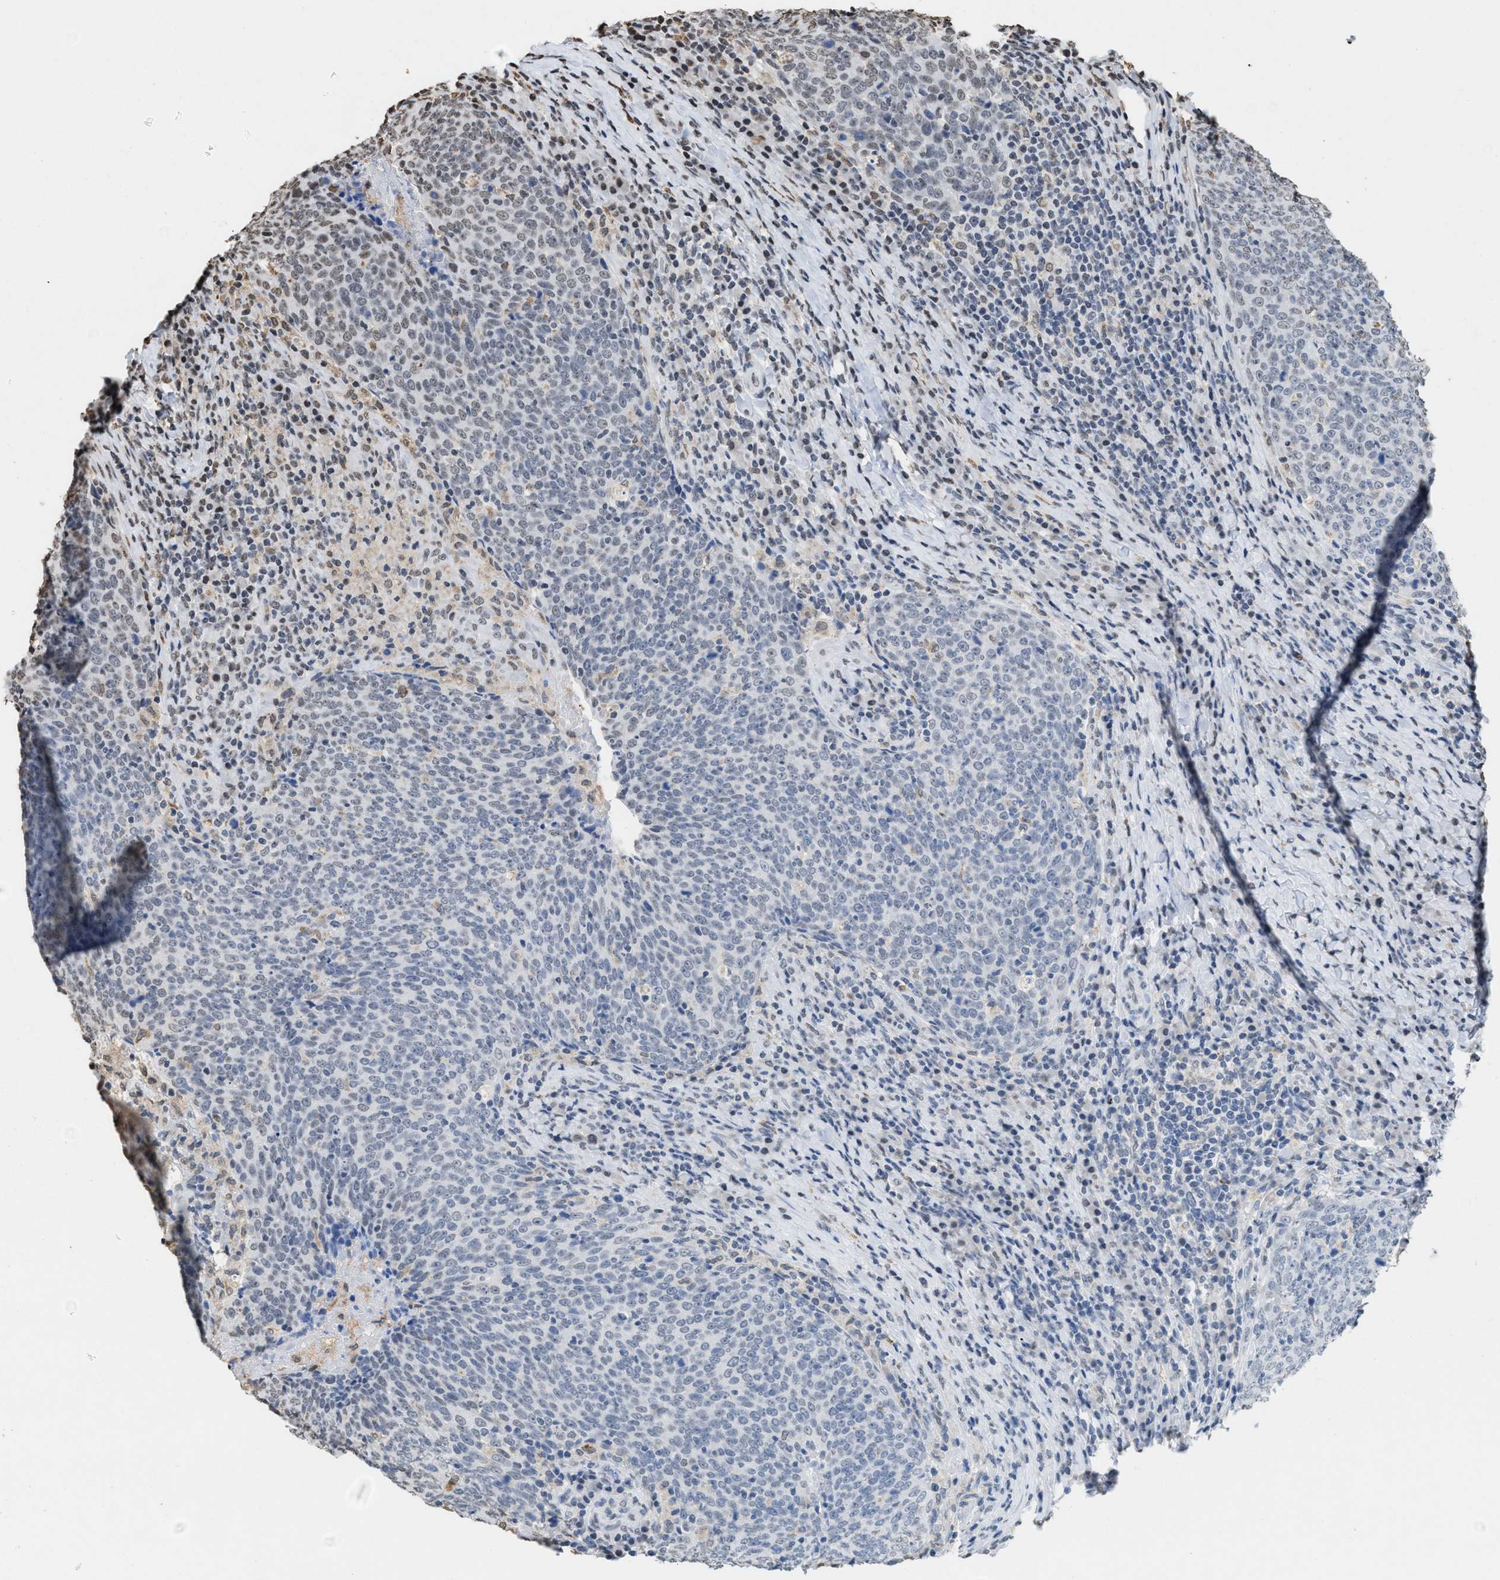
{"staining": {"intensity": "weak", "quantity": "<25%", "location": "nuclear"}, "tissue": "head and neck cancer", "cell_type": "Tumor cells", "image_type": "cancer", "snomed": [{"axis": "morphology", "description": "Squamous cell carcinoma, NOS"}, {"axis": "morphology", "description": "Squamous cell carcinoma, metastatic, NOS"}, {"axis": "topography", "description": "Lymph node"}, {"axis": "topography", "description": "Head-Neck"}], "caption": "The photomicrograph displays no staining of tumor cells in head and neck cancer (metastatic squamous cell carcinoma).", "gene": "NUP88", "patient": {"sex": "male", "age": 62}}